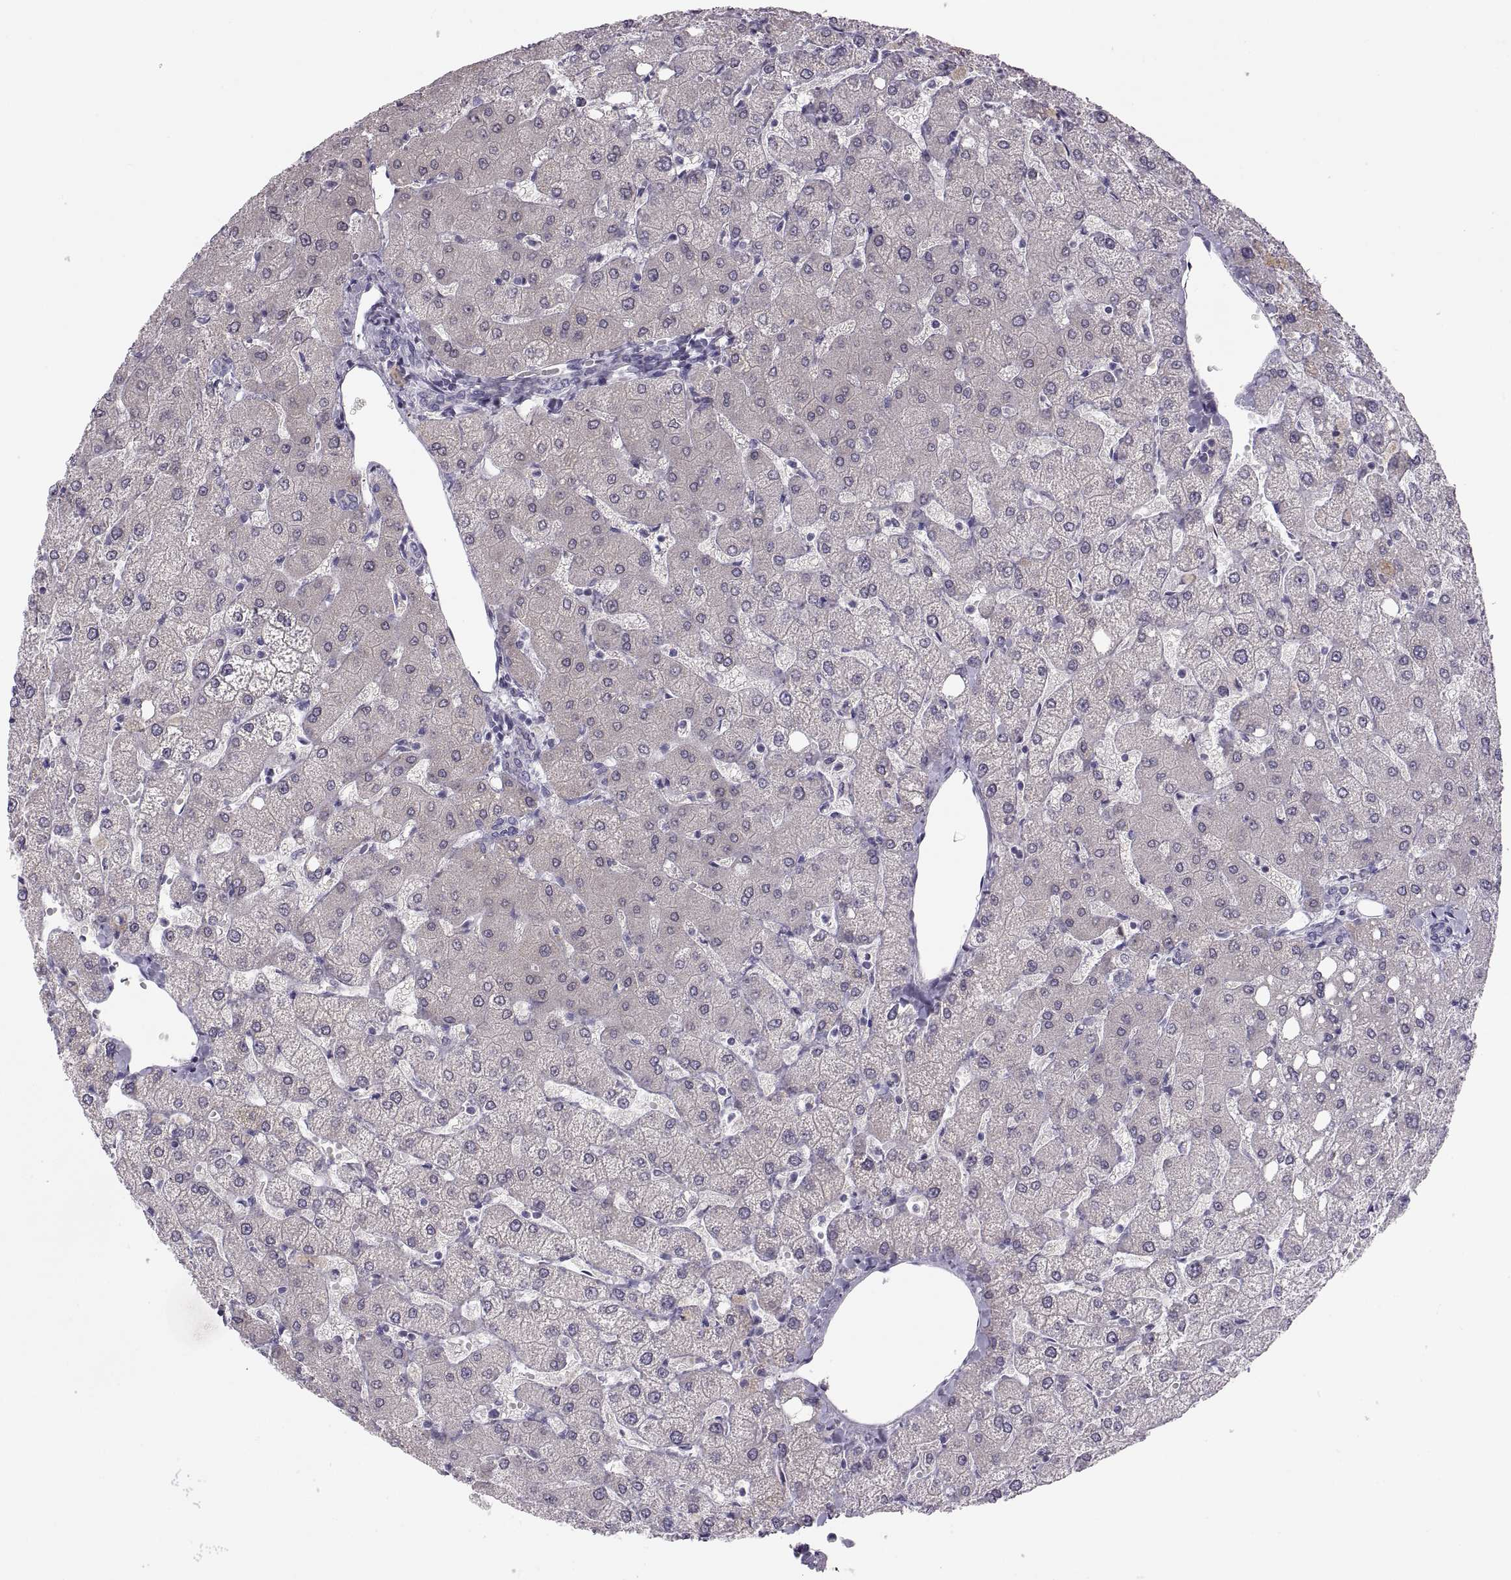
{"staining": {"intensity": "negative", "quantity": "none", "location": "none"}, "tissue": "liver", "cell_type": "Cholangiocytes", "image_type": "normal", "snomed": [{"axis": "morphology", "description": "Normal tissue, NOS"}, {"axis": "topography", "description": "Liver"}], "caption": "Immunohistochemistry micrograph of normal human liver stained for a protein (brown), which demonstrates no positivity in cholangiocytes. The staining is performed using DAB (3,3'-diaminobenzidine) brown chromogen with nuclei counter-stained in using hematoxylin.", "gene": "COL9A3", "patient": {"sex": "female", "age": 54}}